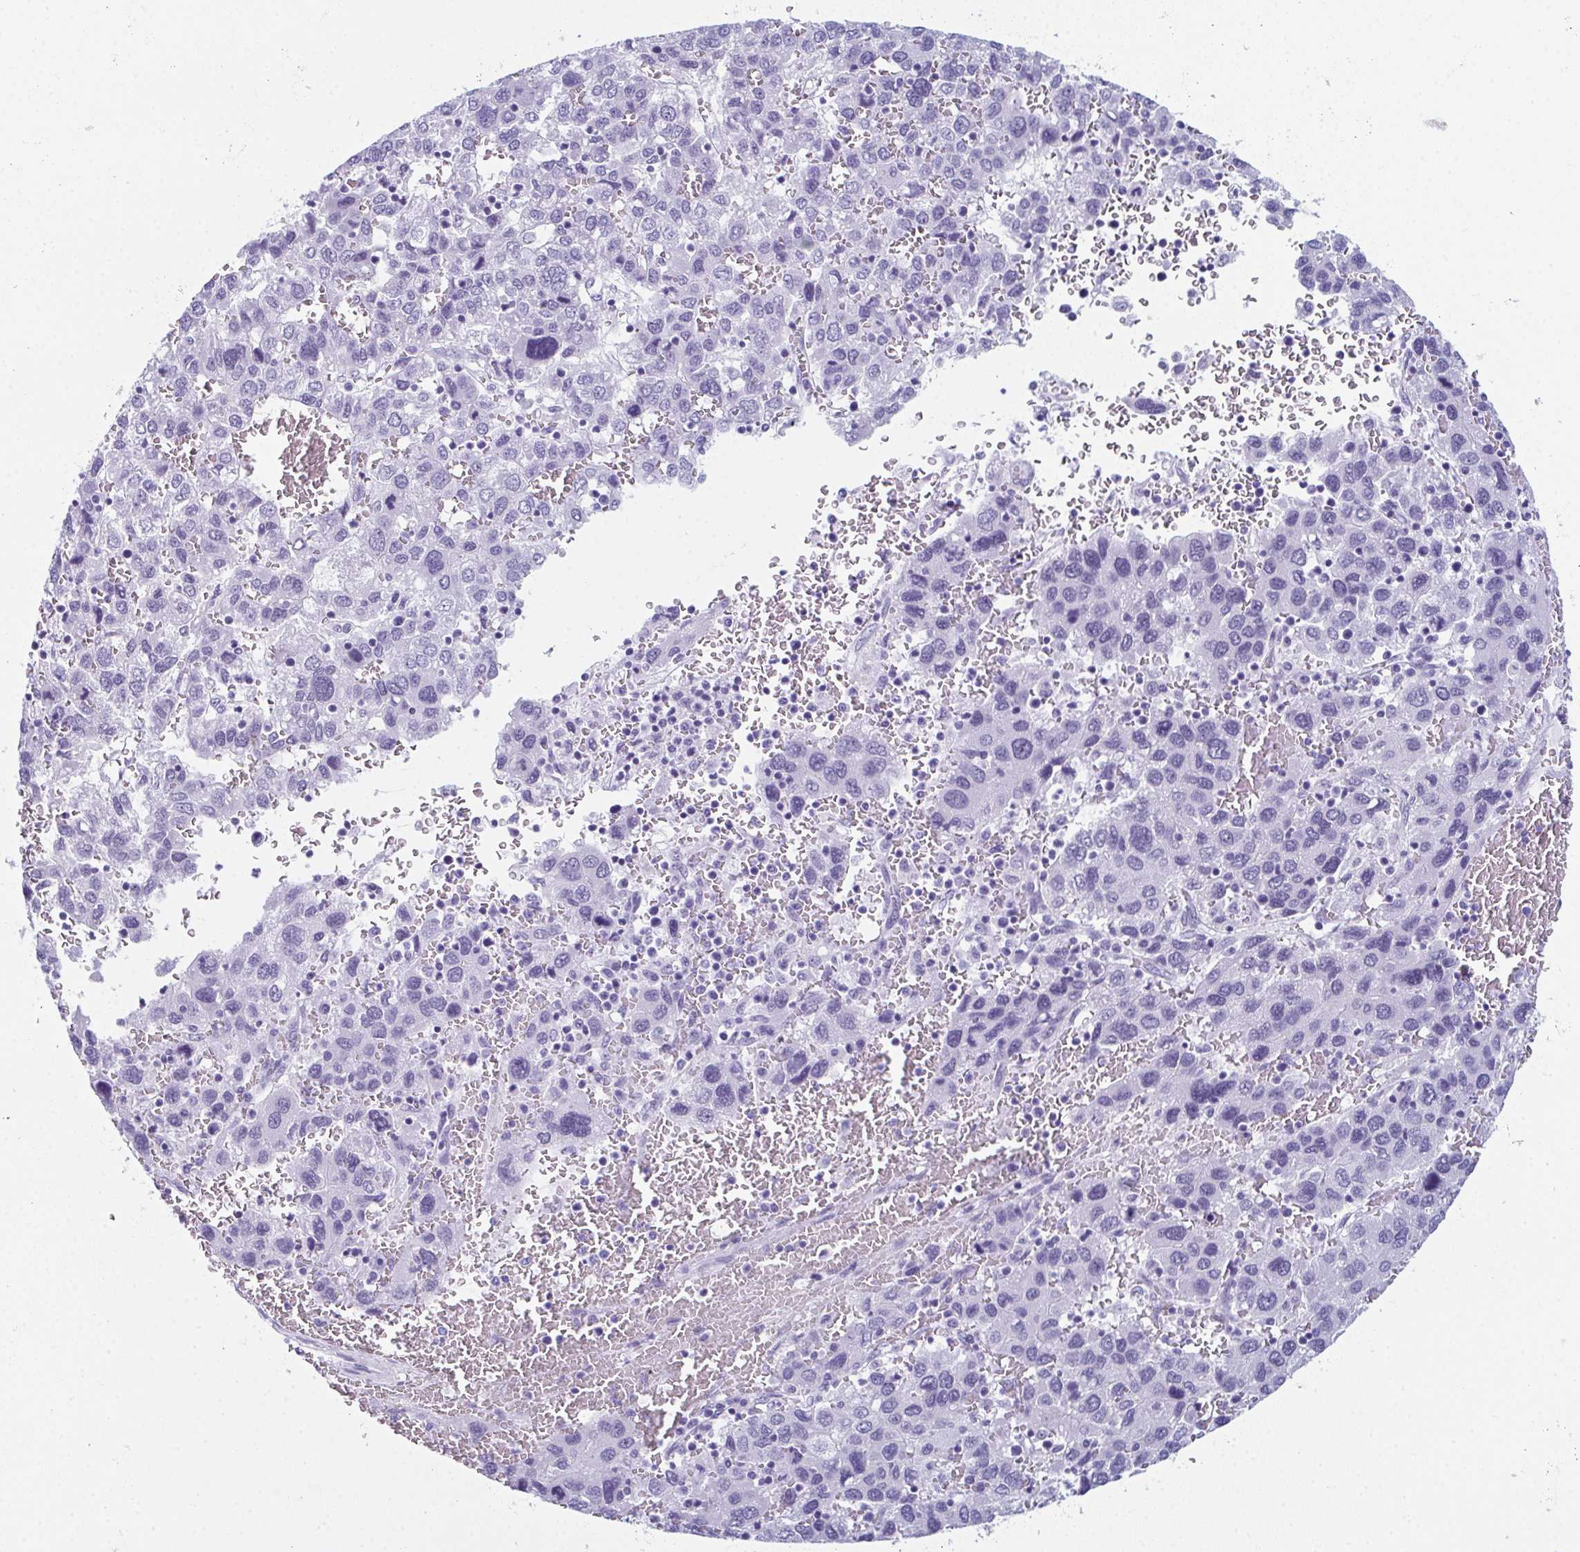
{"staining": {"intensity": "negative", "quantity": "none", "location": "none"}, "tissue": "liver cancer", "cell_type": "Tumor cells", "image_type": "cancer", "snomed": [{"axis": "morphology", "description": "Carcinoma, Hepatocellular, NOS"}, {"axis": "topography", "description": "Liver"}], "caption": "IHC of human liver hepatocellular carcinoma displays no staining in tumor cells.", "gene": "ENKUR", "patient": {"sex": "male", "age": 69}}